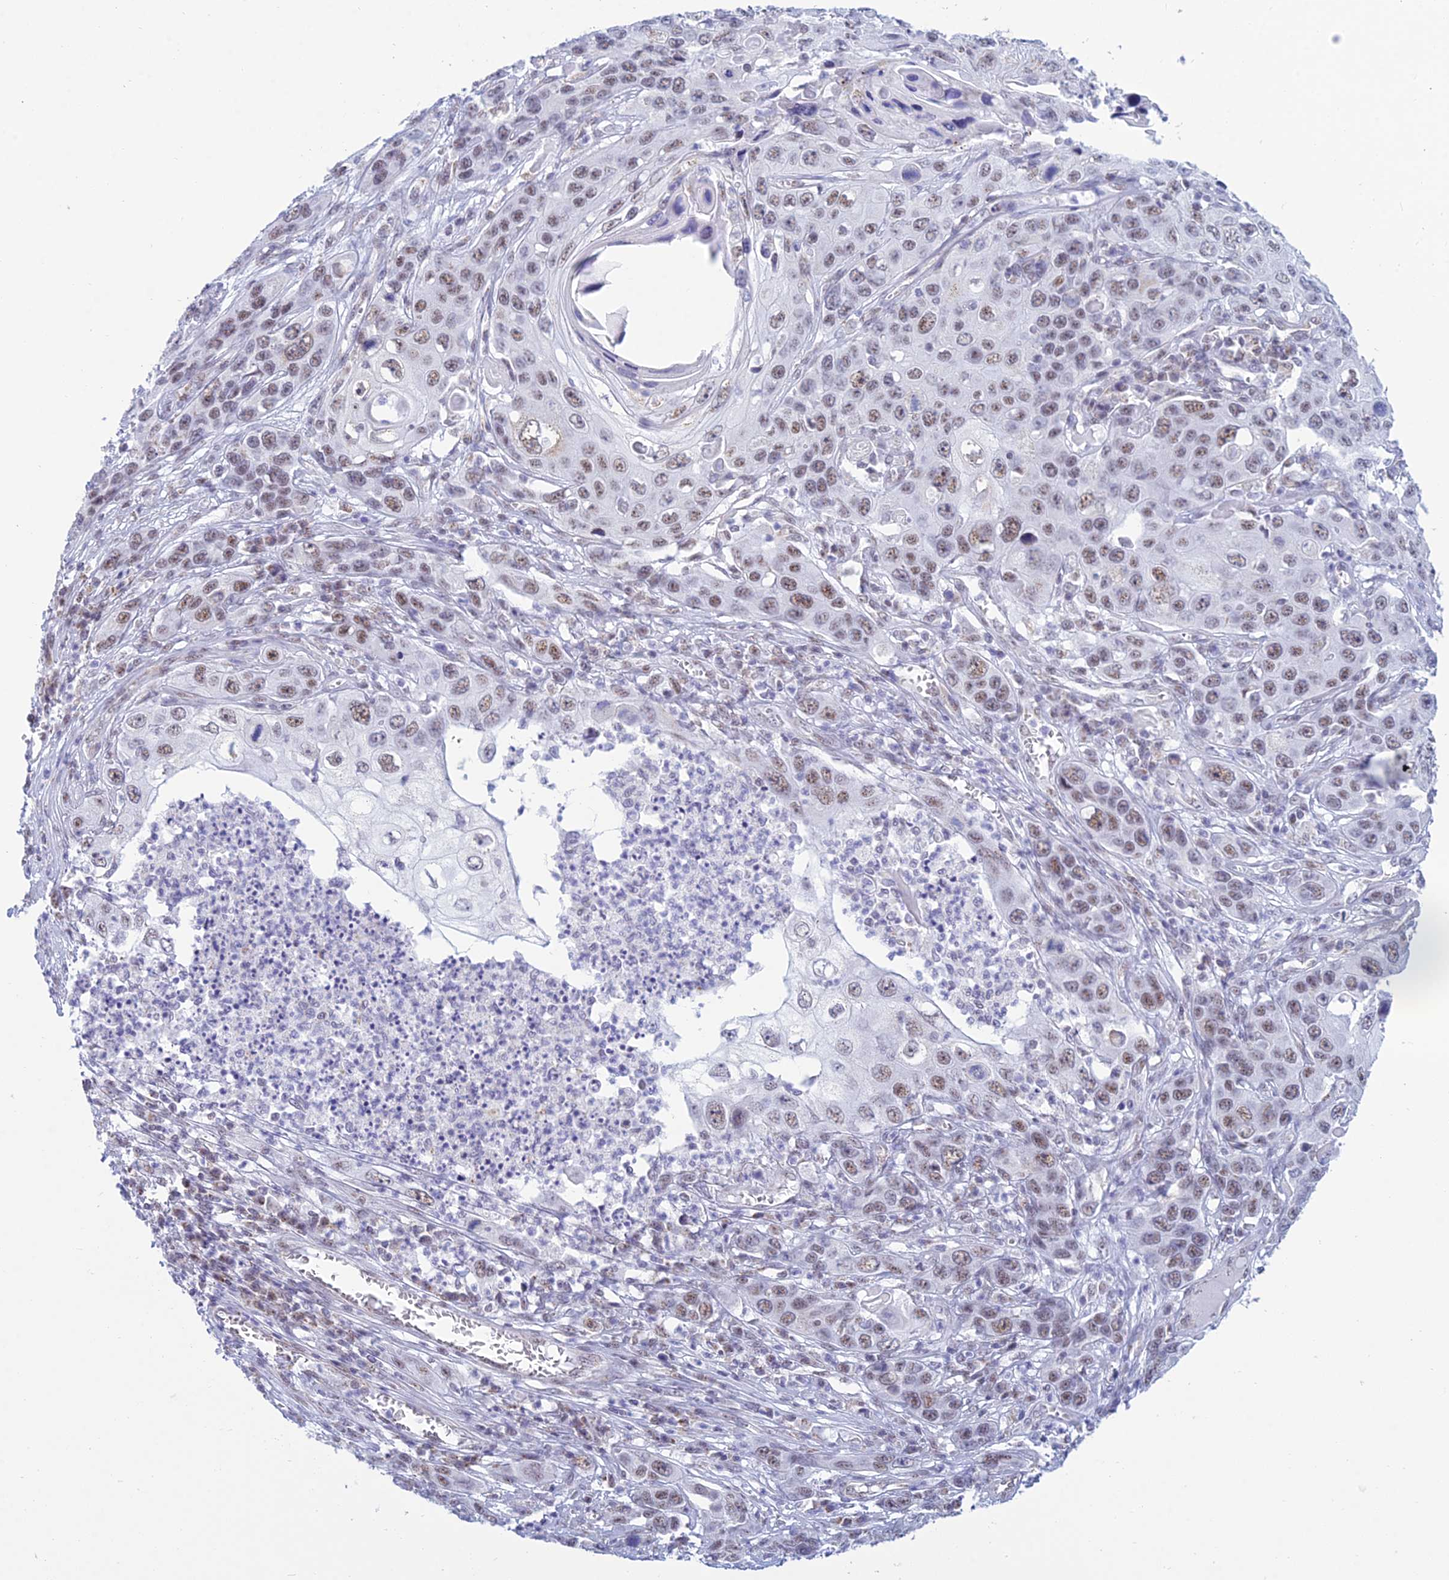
{"staining": {"intensity": "moderate", "quantity": ">75%", "location": "nuclear"}, "tissue": "skin cancer", "cell_type": "Tumor cells", "image_type": "cancer", "snomed": [{"axis": "morphology", "description": "Squamous cell carcinoma, NOS"}, {"axis": "topography", "description": "Skin"}], "caption": "Skin squamous cell carcinoma was stained to show a protein in brown. There is medium levels of moderate nuclear positivity in approximately >75% of tumor cells.", "gene": "KLF14", "patient": {"sex": "male", "age": 55}}